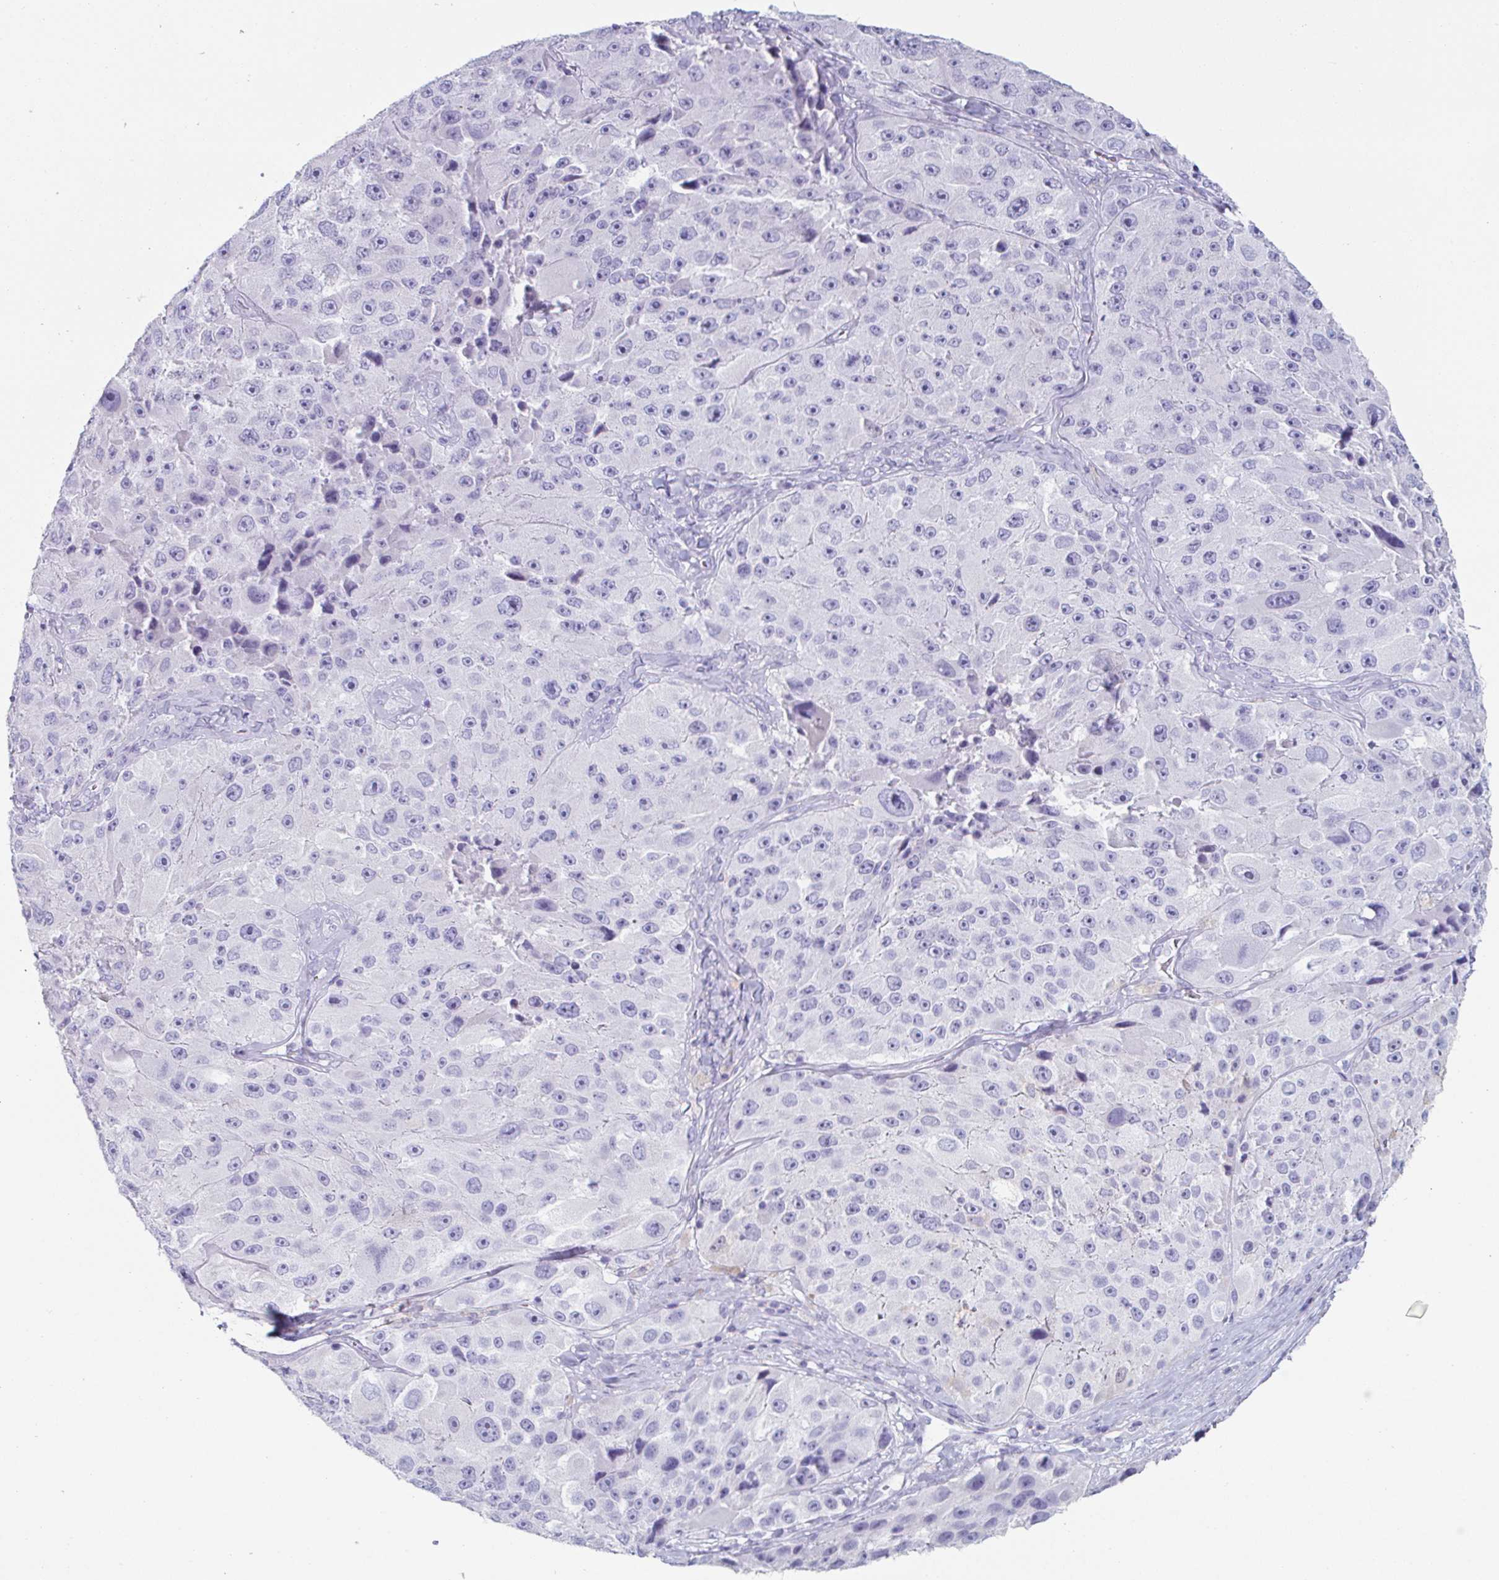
{"staining": {"intensity": "negative", "quantity": "none", "location": "none"}, "tissue": "melanoma", "cell_type": "Tumor cells", "image_type": "cancer", "snomed": [{"axis": "morphology", "description": "Malignant melanoma, Metastatic site"}, {"axis": "topography", "description": "Lymph node"}], "caption": "This is a micrograph of immunohistochemistry (IHC) staining of malignant melanoma (metastatic site), which shows no expression in tumor cells. (IHC, brightfield microscopy, high magnification).", "gene": "CREG2", "patient": {"sex": "male", "age": 62}}